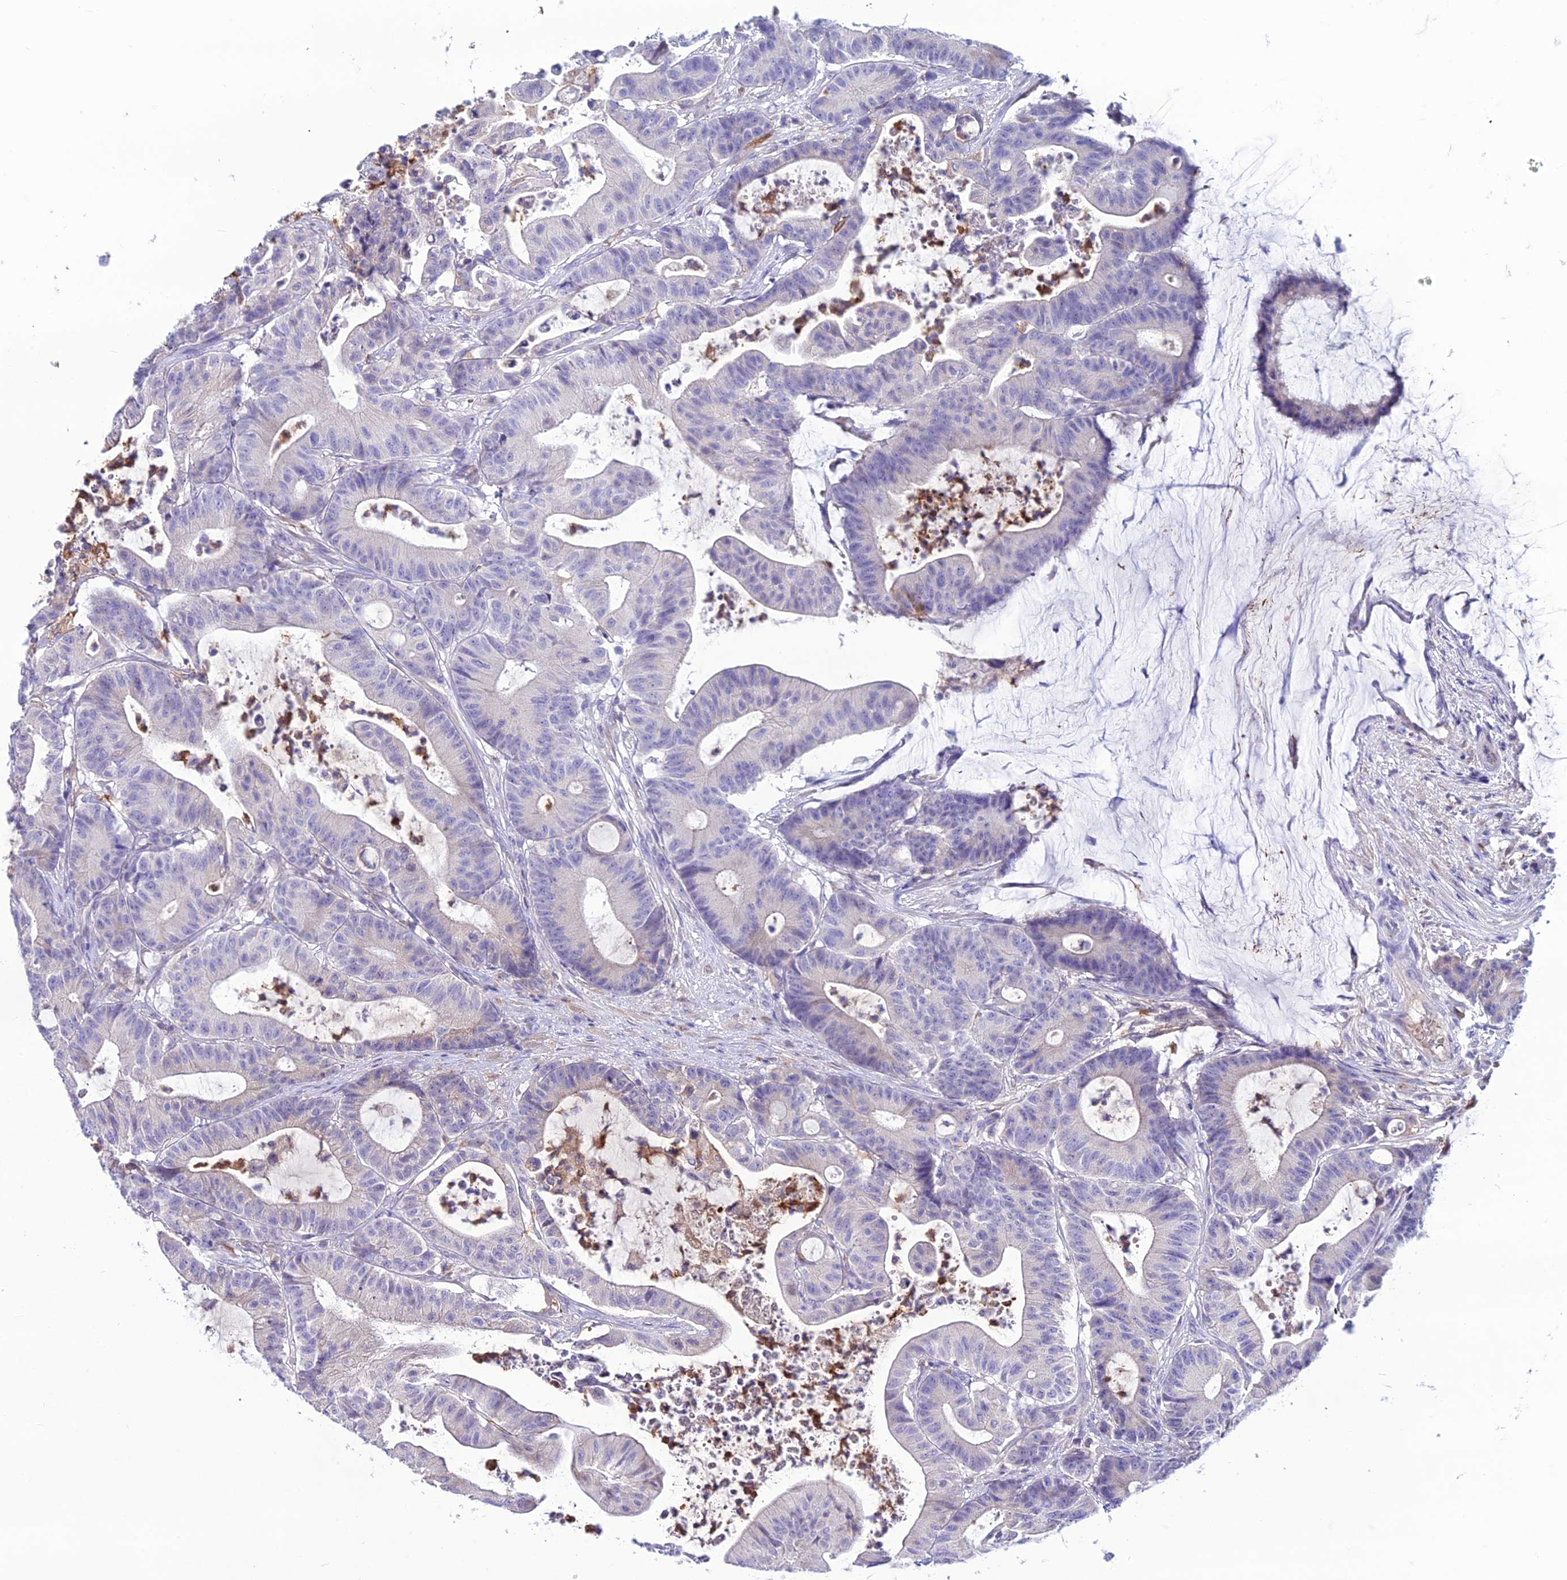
{"staining": {"intensity": "negative", "quantity": "none", "location": "none"}, "tissue": "colorectal cancer", "cell_type": "Tumor cells", "image_type": "cancer", "snomed": [{"axis": "morphology", "description": "Adenocarcinoma, NOS"}, {"axis": "topography", "description": "Colon"}], "caption": "The histopathology image shows no staining of tumor cells in colorectal cancer (adenocarcinoma).", "gene": "MB21D2", "patient": {"sex": "female", "age": 84}}